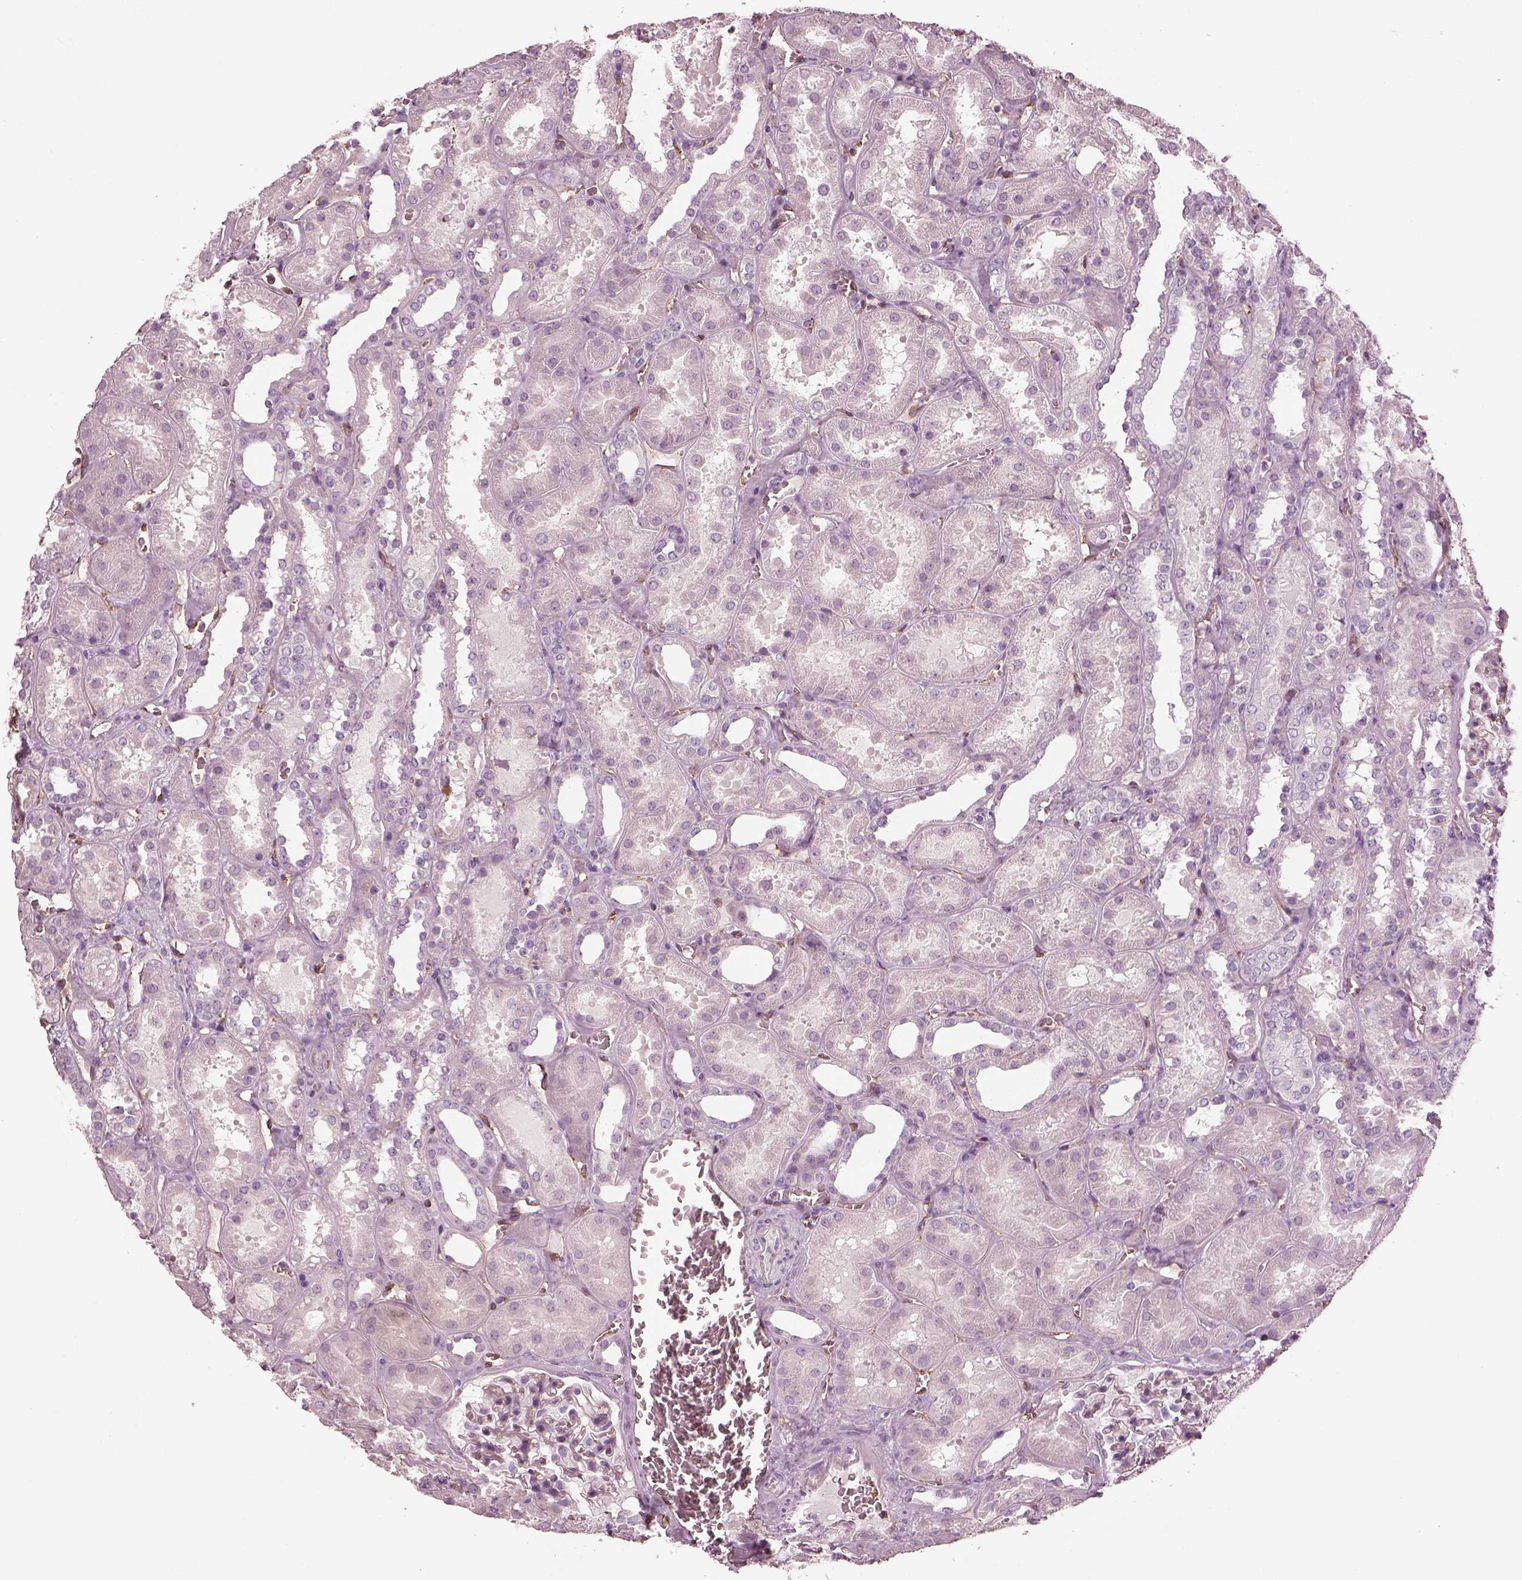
{"staining": {"intensity": "negative", "quantity": "none", "location": "none"}, "tissue": "kidney", "cell_type": "Cells in glomeruli", "image_type": "normal", "snomed": [{"axis": "morphology", "description": "Normal tissue, NOS"}, {"axis": "topography", "description": "Kidney"}], "caption": "This micrograph is of benign kidney stained with immunohistochemistry to label a protein in brown with the nuclei are counter-stained blue. There is no staining in cells in glomeruli.", "gene": "EIF4E1B", "patient": {"sex": "female", "age": 41}}